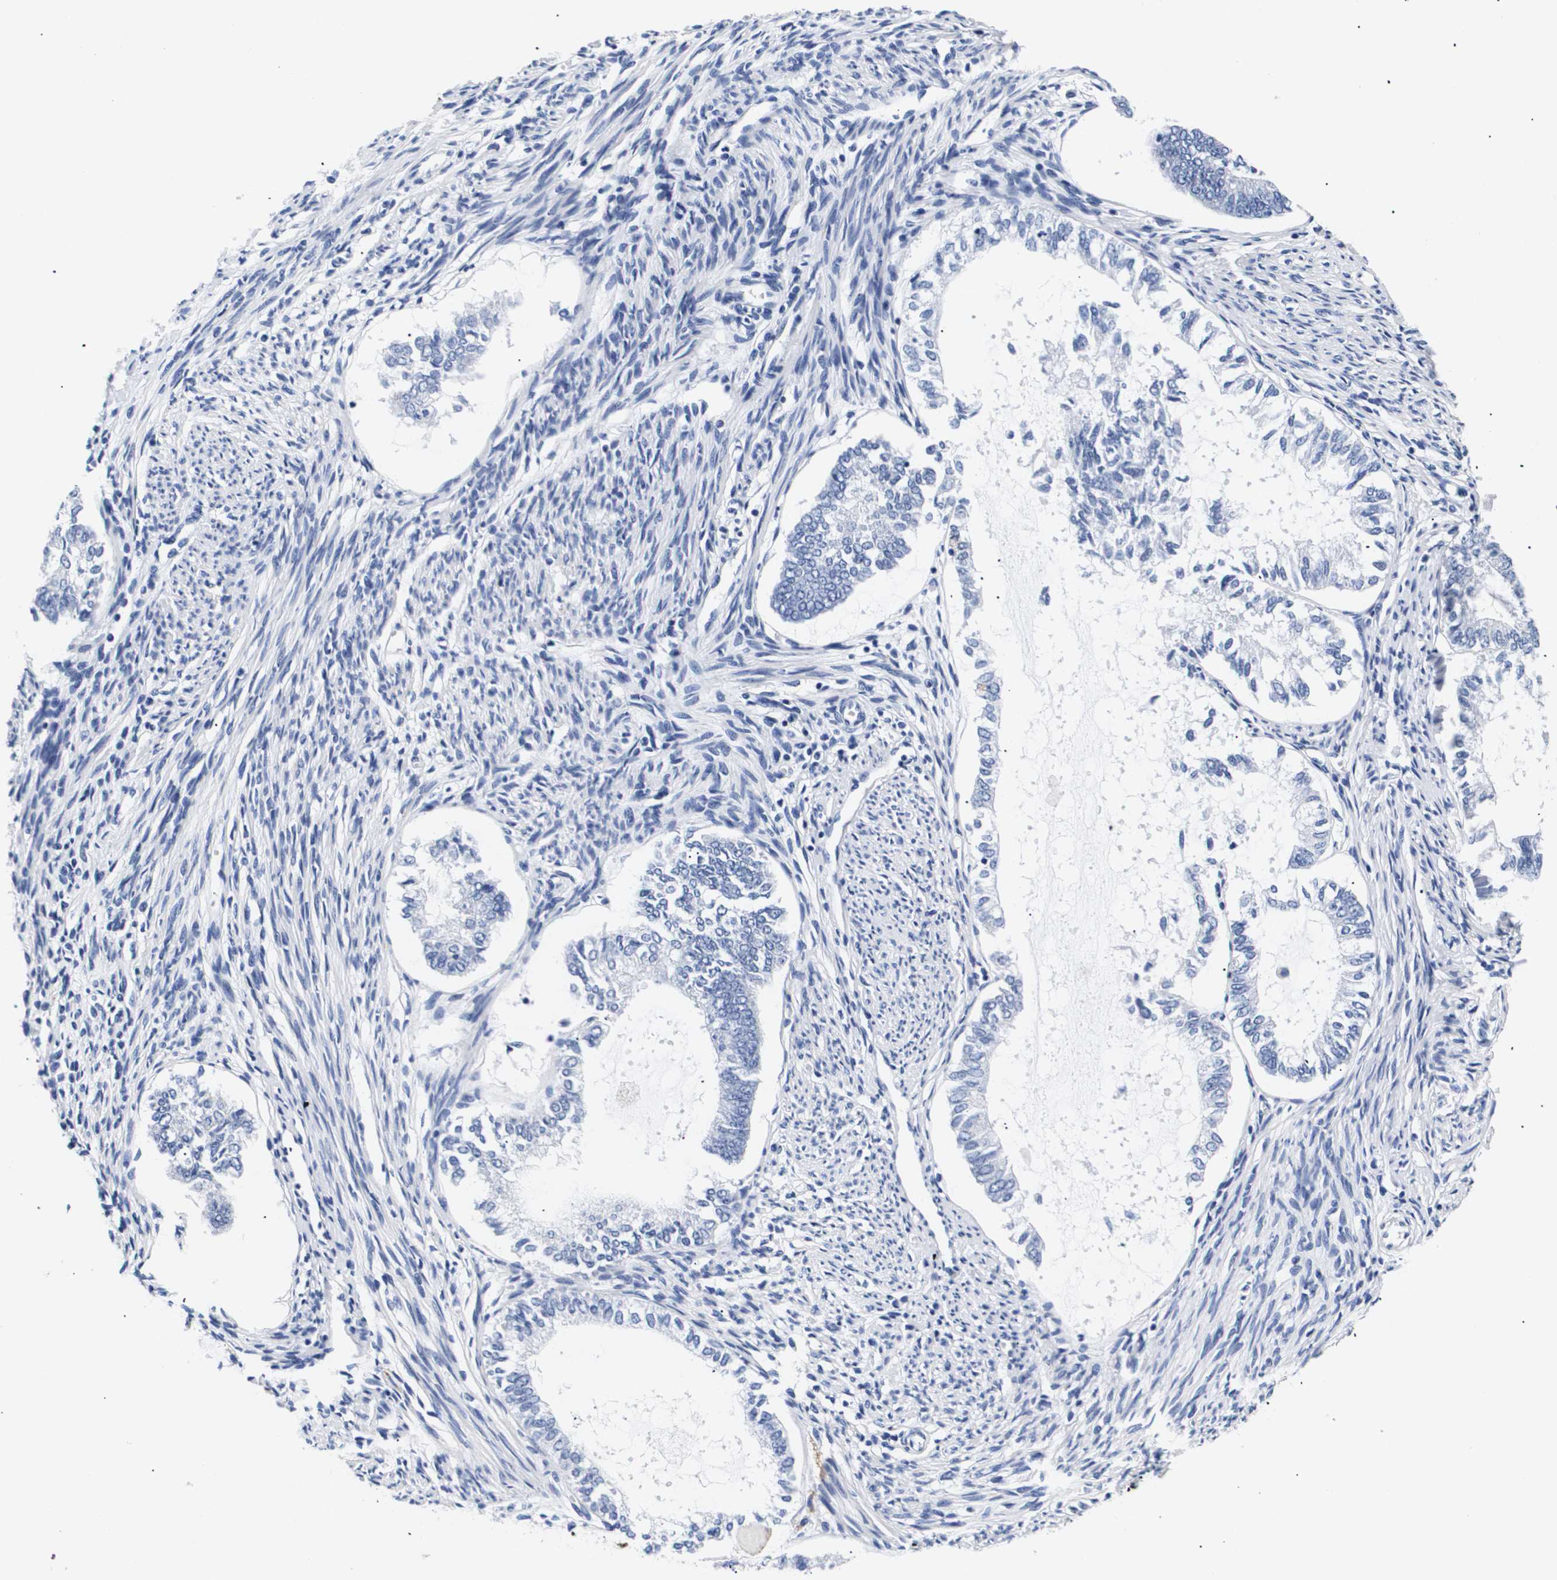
{"staining": {"intensity": "negative", "quantity": "none", "location": "none"}, "tissue": "endometrial cancer", "cell_type": "Tumor cells", "image_type": "cancer", "snomed": [{"axis": "morphology", "description": "Adenocarcinoma, NOS"}, {"axis": "topography", "description": "Endometrium"}], "caption": "High power microscopy image of an immunohistochemistry (IHC) micrograph of endometrial adenocarcinoma, revealing no significant staining in tumor cells.", "gene": "ATP6V0A4", "patient": {"sex": "female", "age": 86}}